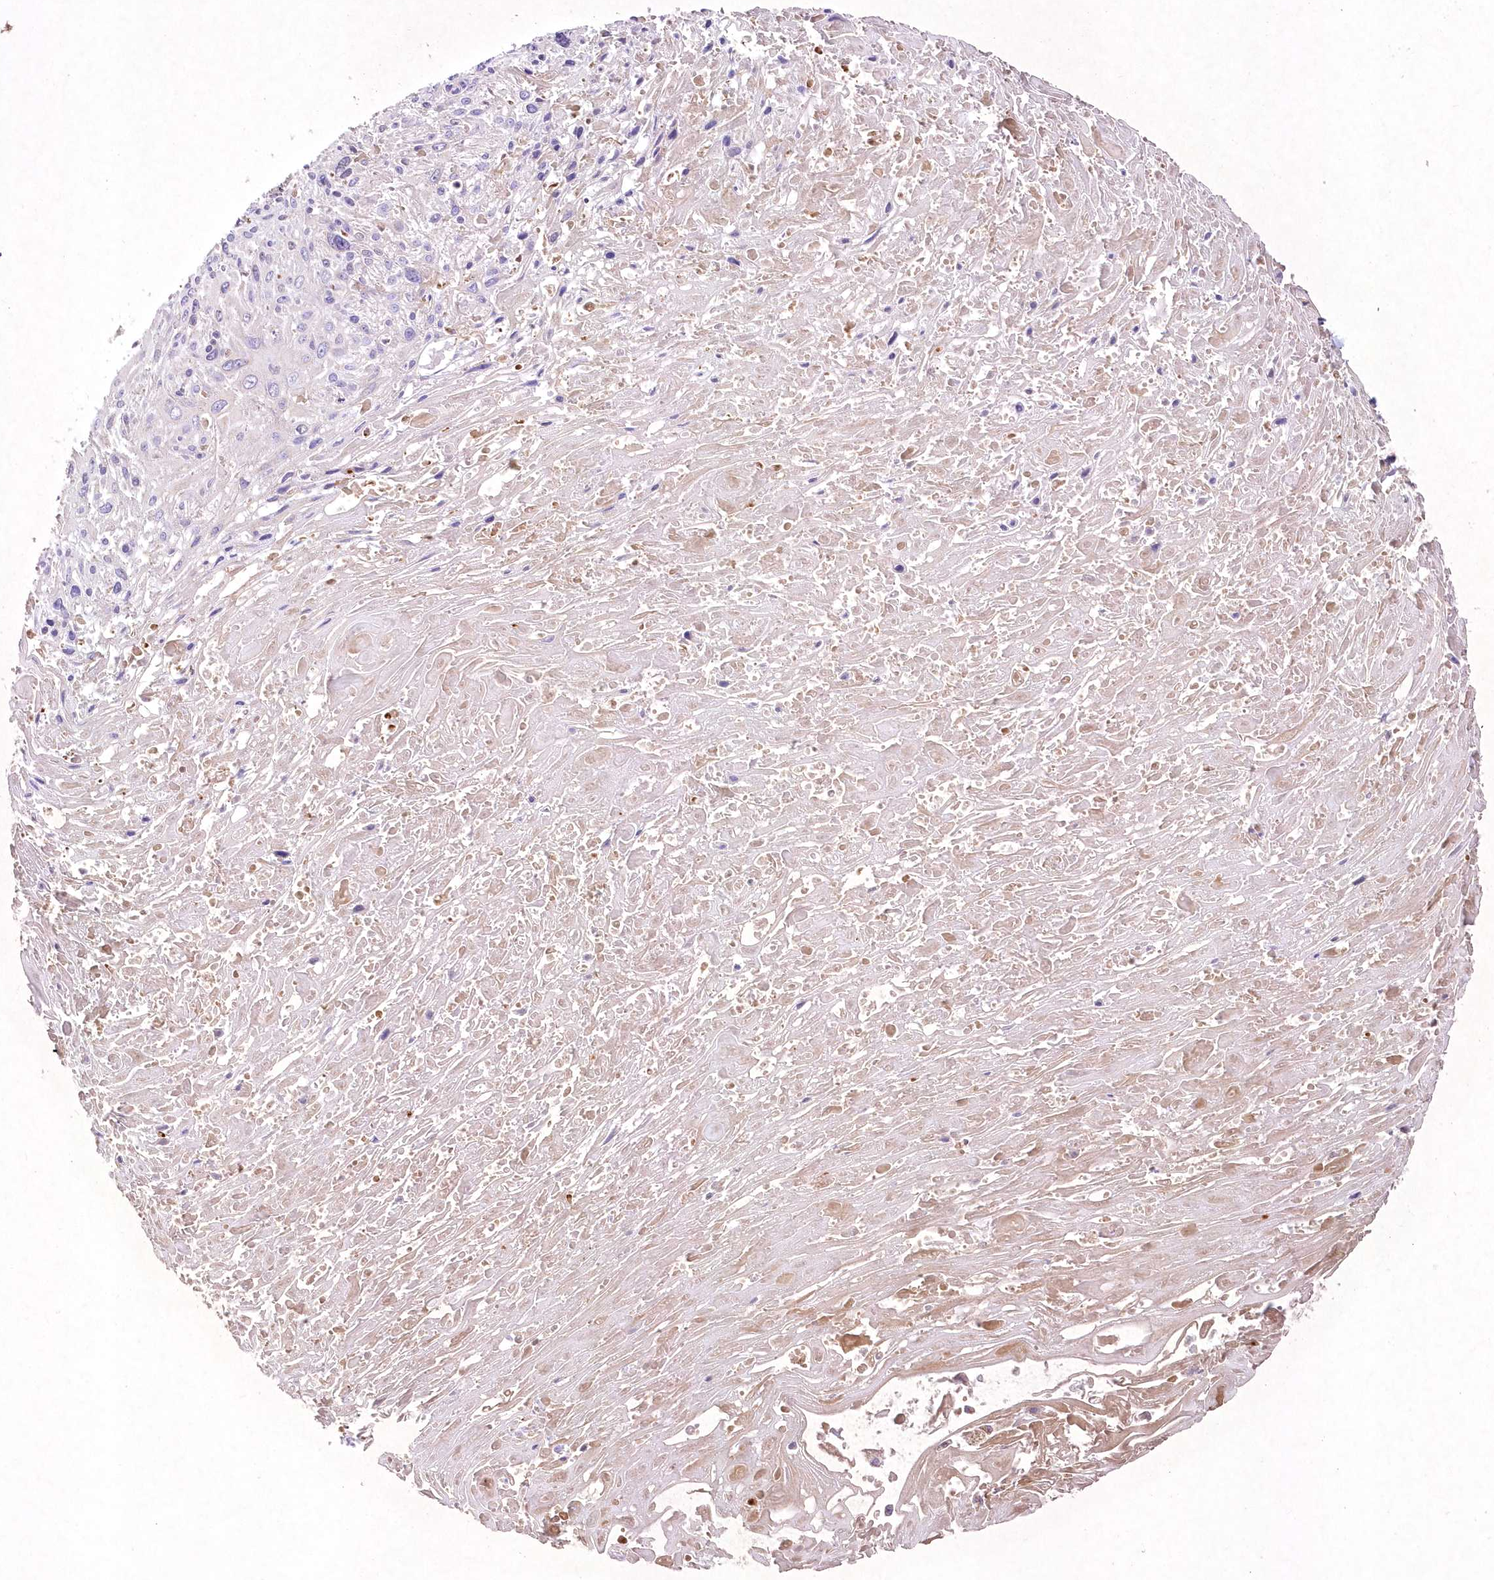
{"staining": {"intensity": "negative", "quantity": "none", "location": "none"}, "tissue": "cervical cancer", "cell_type": "Tumor cells", "image_type": "cancer", "snomed": [{"axis": "morphology", "description": "Squamous cell carcinoma, NOS"}, {"axis": "topography", "description": "Cervix"}], "caption": "Immunohistochemical staining of human cervical squamous cell carcinoma displays no significant expression in tumor cells.", "gene": "ASNSD1", "patient": {"sex": "female", "age": 51}}